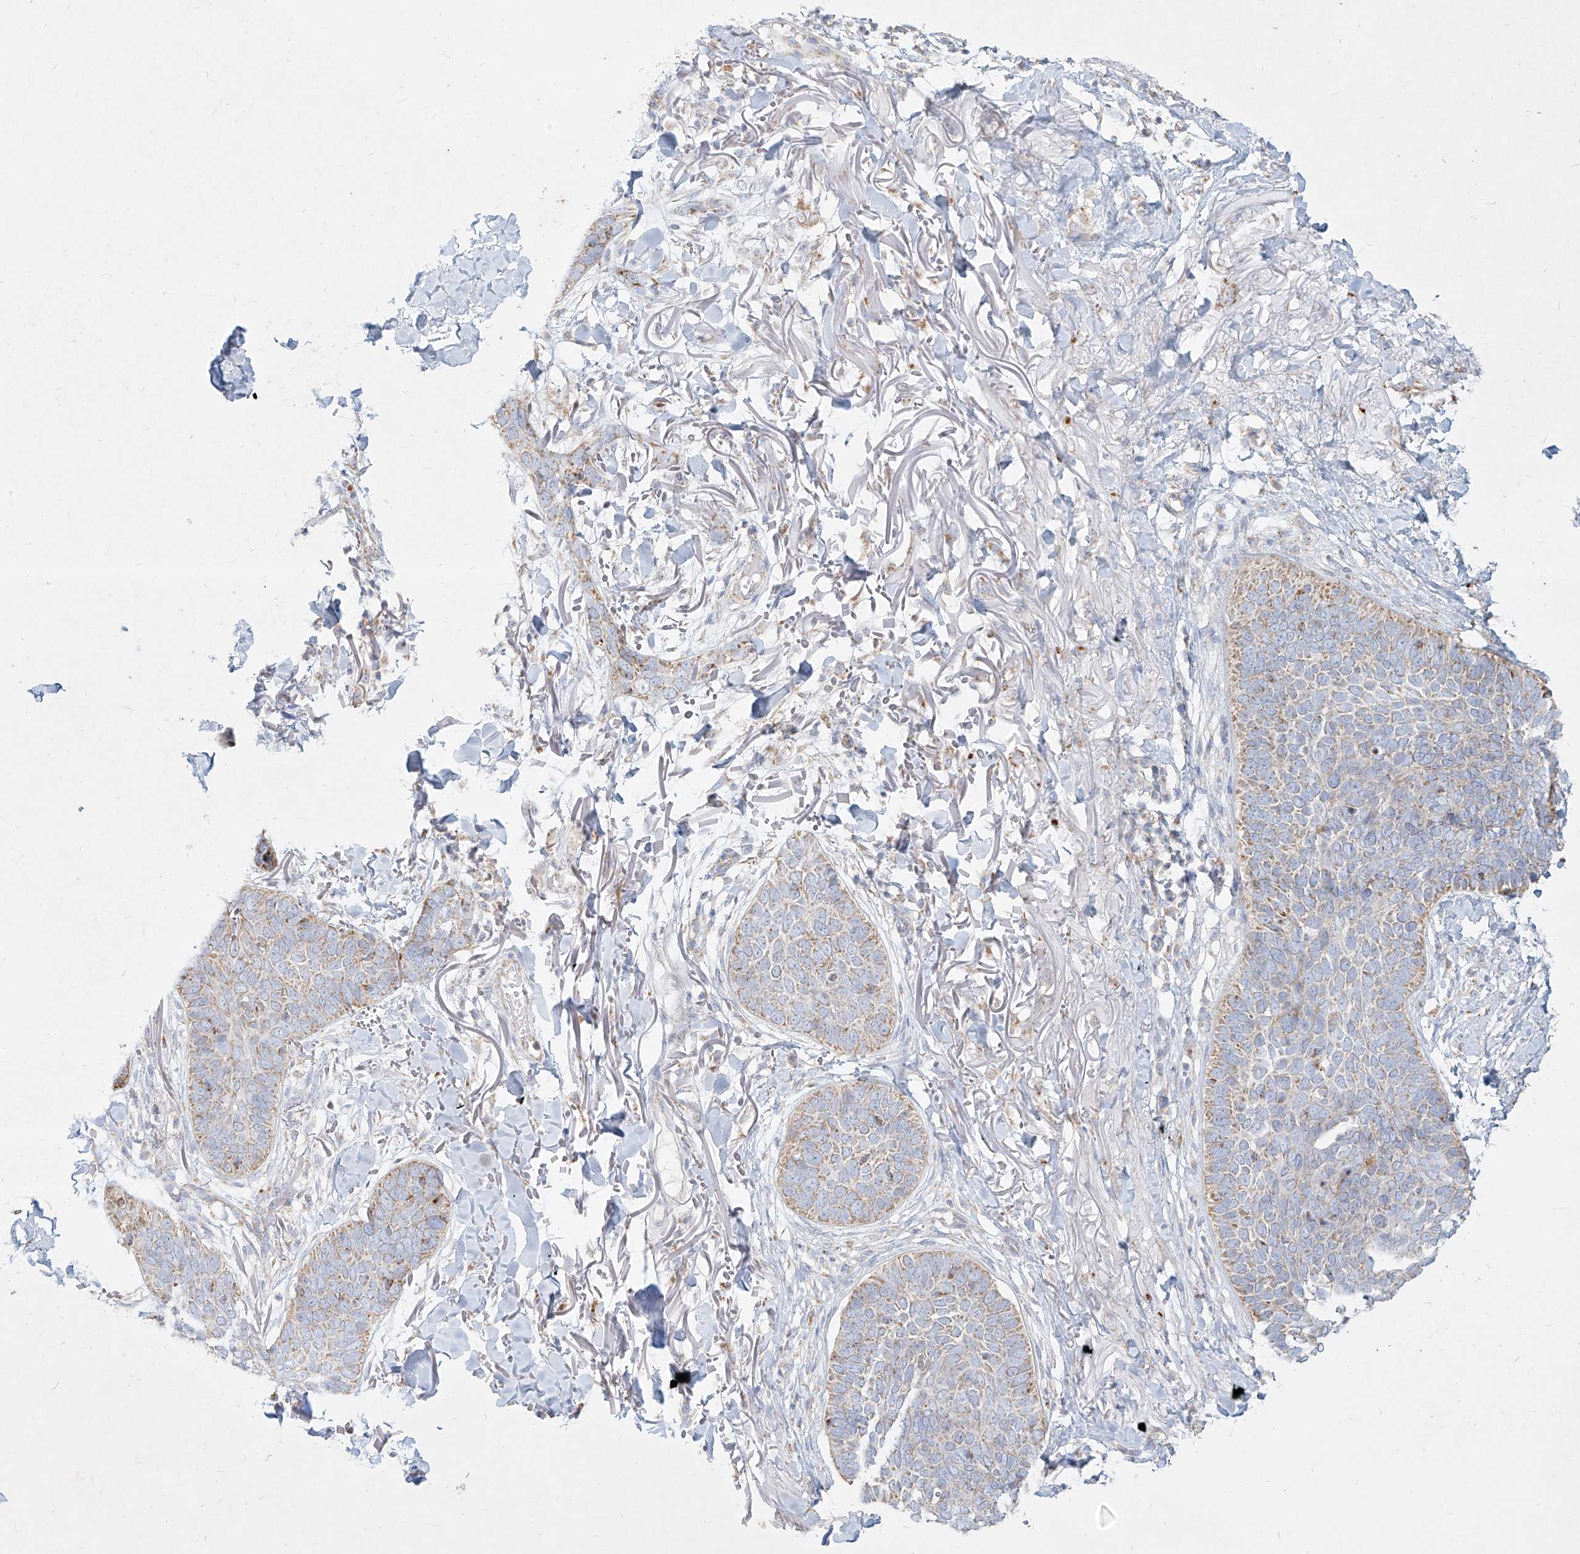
{"staining": {"intensity": "weak", "quantity": "25%-75%", "location": "cytoplasmic/membranous"}, "tissue": "skin cancer", "cell_type": "Tumor cells", "image_type": "cancer", "snomed": [{"axis": "morphology", "description": "Basal cell carcinoma"}, {"axis": "topography", "description": "Skin"}], "caption": "Tumor cells demonstrate weak cytoplasmic/membranous positivity in approximately 25%-75% of cells in skin basal cell carcinoma. (Stains: DAB (3,3'-diaminobenzidine) in brown, nuclei in blue, Microscopy: brightfield microscopy at high magnification).", "gene": "MTX2", "patient": {"sex": "male", "age": 85}}